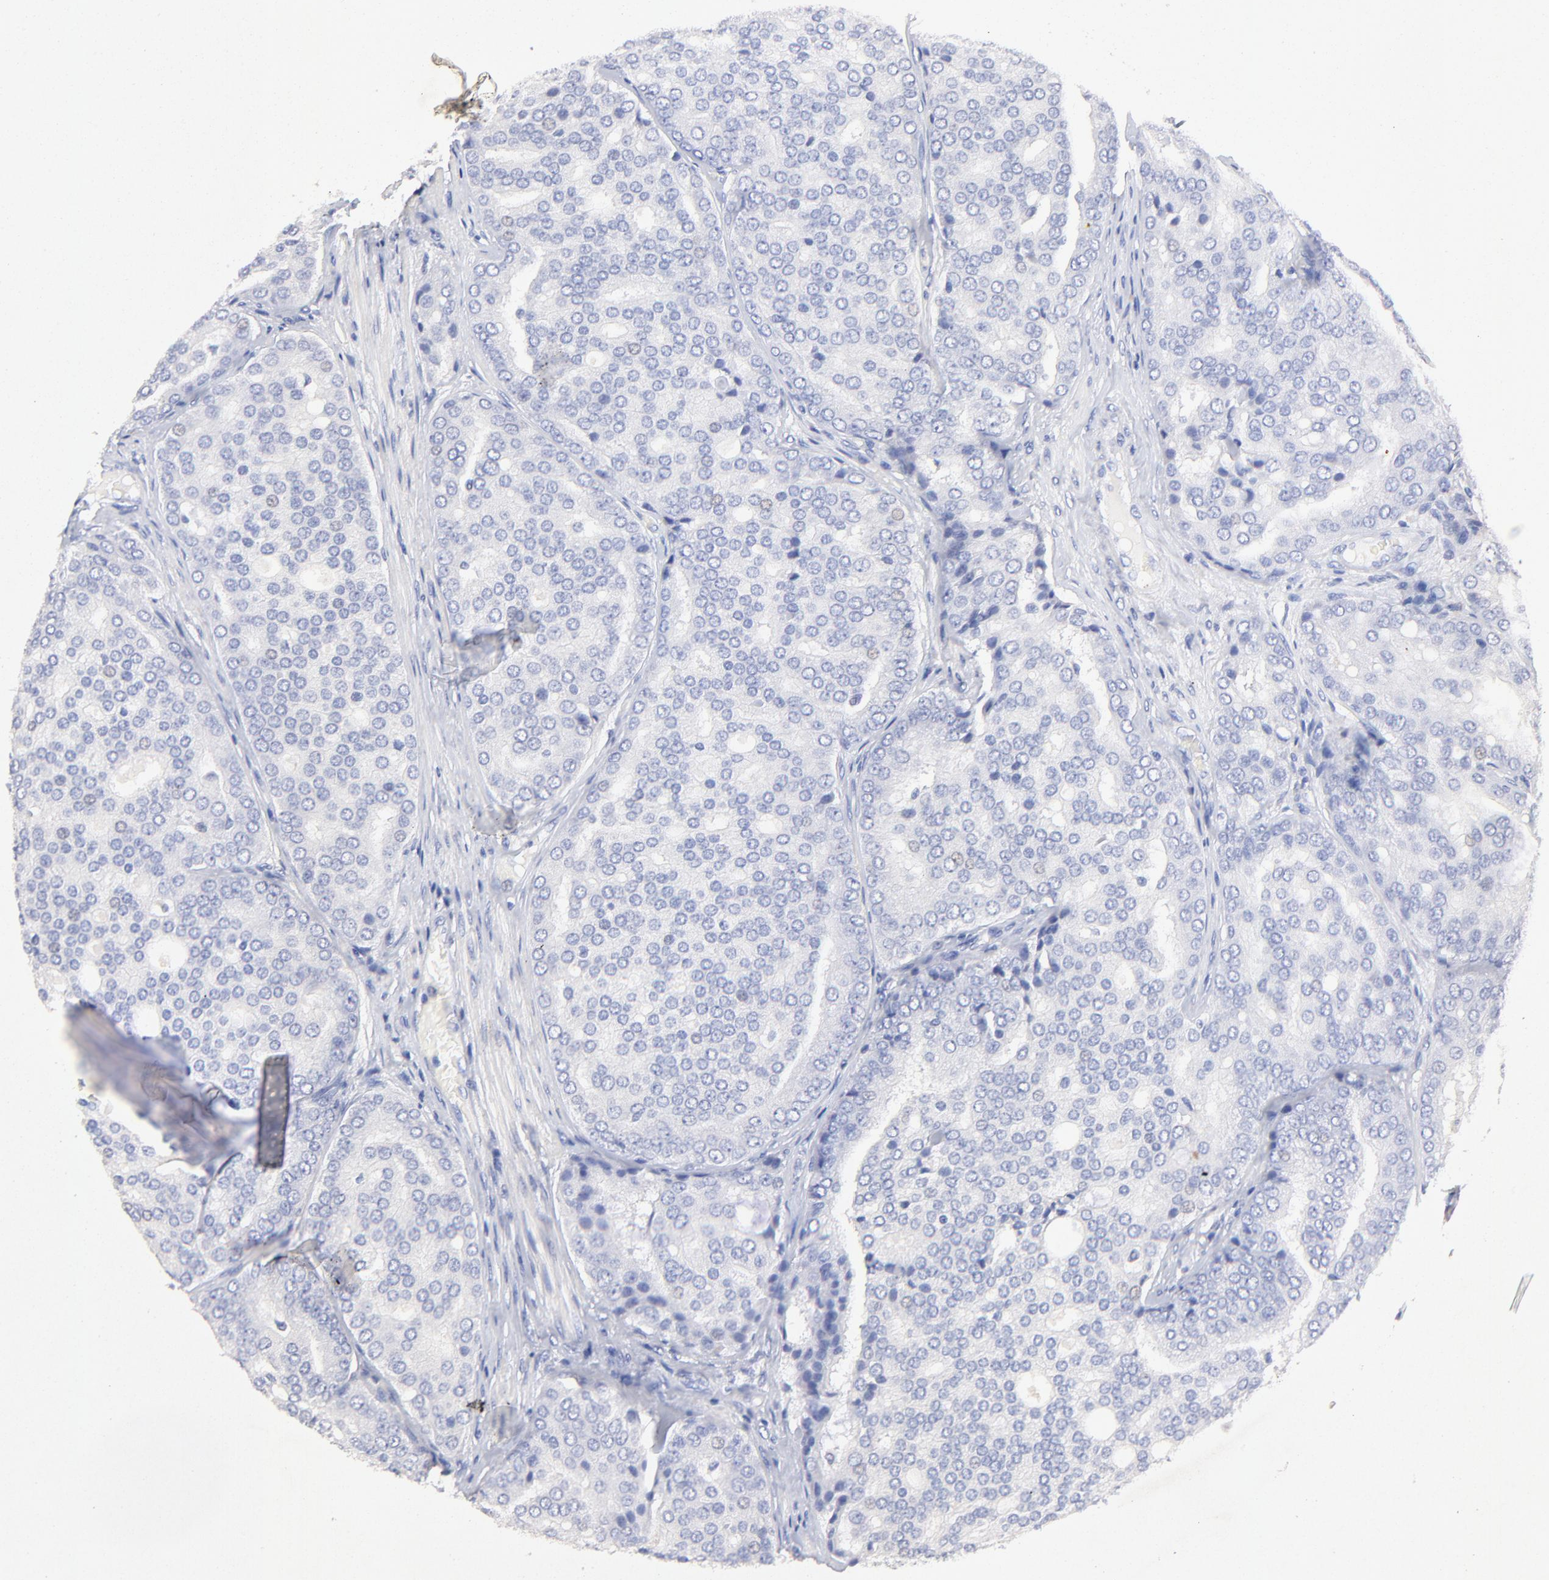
{"staining": {"intensity": "negative", "quantity": "none", "location": "none"}, "tissue": "prostate cancer", "cell_type": "Tumor cells", "image_type": "cancer", "snomed": [{"axis": "morphology", "description": "Adenocarcinoma, High grade"}, {"axis": "topography", "description": "Prostate"}], "caption": "Immunohistochemical staining of prostate high-grade adenocarcinoma demonstrates no significant positivity in tumor cells.", "gene": "HORMAD2", "patient": {"sex": "male", "age": 64}}